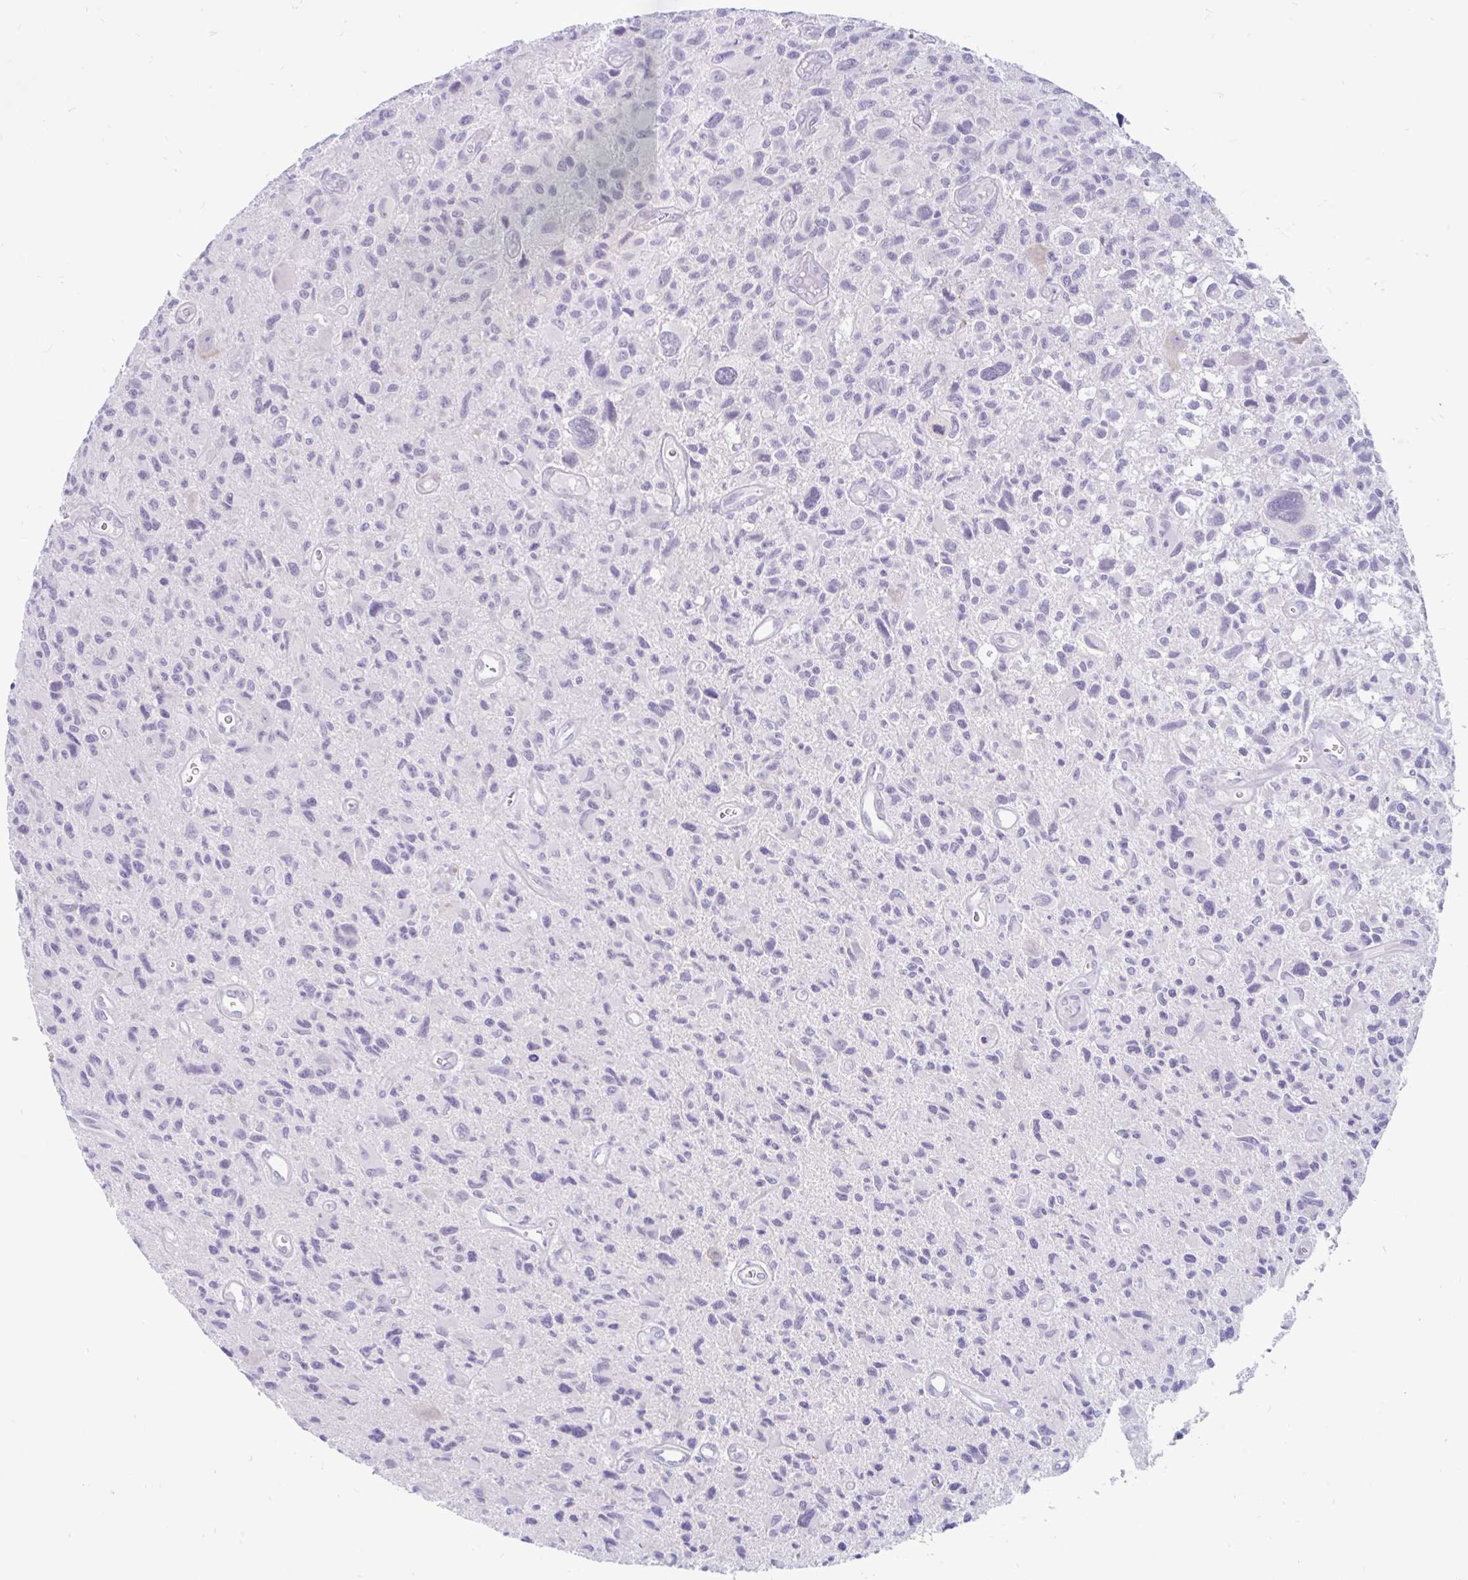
{"staining": {"intensity": "negative", "quantity": "none", "location": "none"}, "tissue": "glioma", "cell_type": "Tumor cells", "image_type": "cancer", "snomed": [{"axis": "morphology", "description": "Glioma, malignant, High grade"}, {"axis": "topography", "description": "Brain"}], "caption": "This is a histopathology image of immunohistochemistry (IHC) staining of glioma, which shows no staining in tumor cells.", "gene": "KIAA2013", "patient": {"sex": "male", "age": 76}}